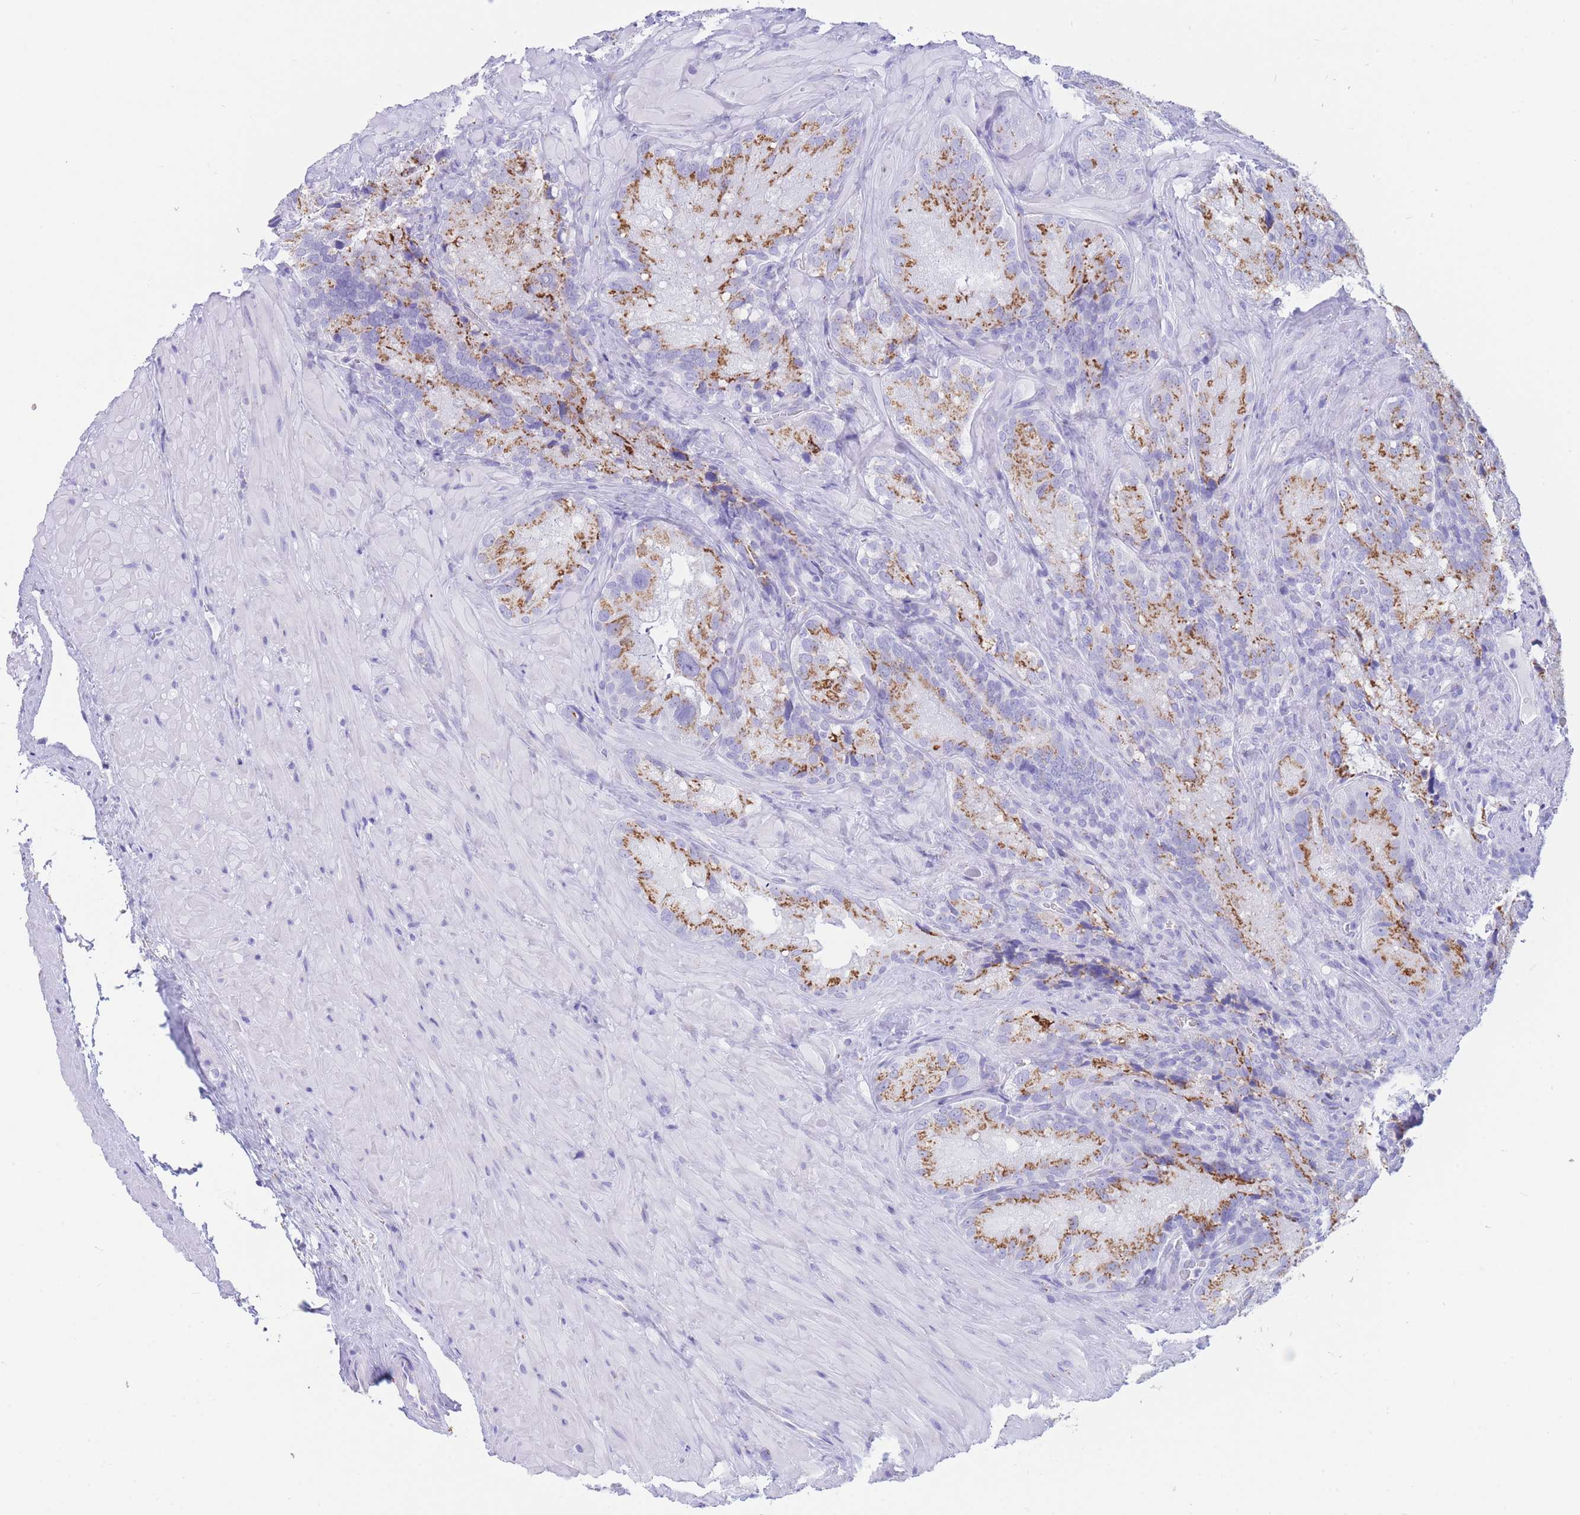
{"staining": {"intensity": "moderate", "quantity": "25%-75%", "location": "cytoplasmic/membranous"}, "tissue": "seminal vesicle", "cell_type": "Glandular cells", "image_type": "normal", "snomed": [{"axis": "morphology", "description": "Normal tissue, NOS"}, {"axis": "topography", "description": "Seminal veicle"}], "caption": "Seminal vesicle stained with DAB immunohistochemistry reveals medium levels of moderate cytoplasmic/membranous expression in approximately 25%-75% of glandular cells. The protein of interest is shown in brown color, while the nuclei are stained blue.", "gene": "FAM3C", "patient": {"sex": "male", "age": 62}}